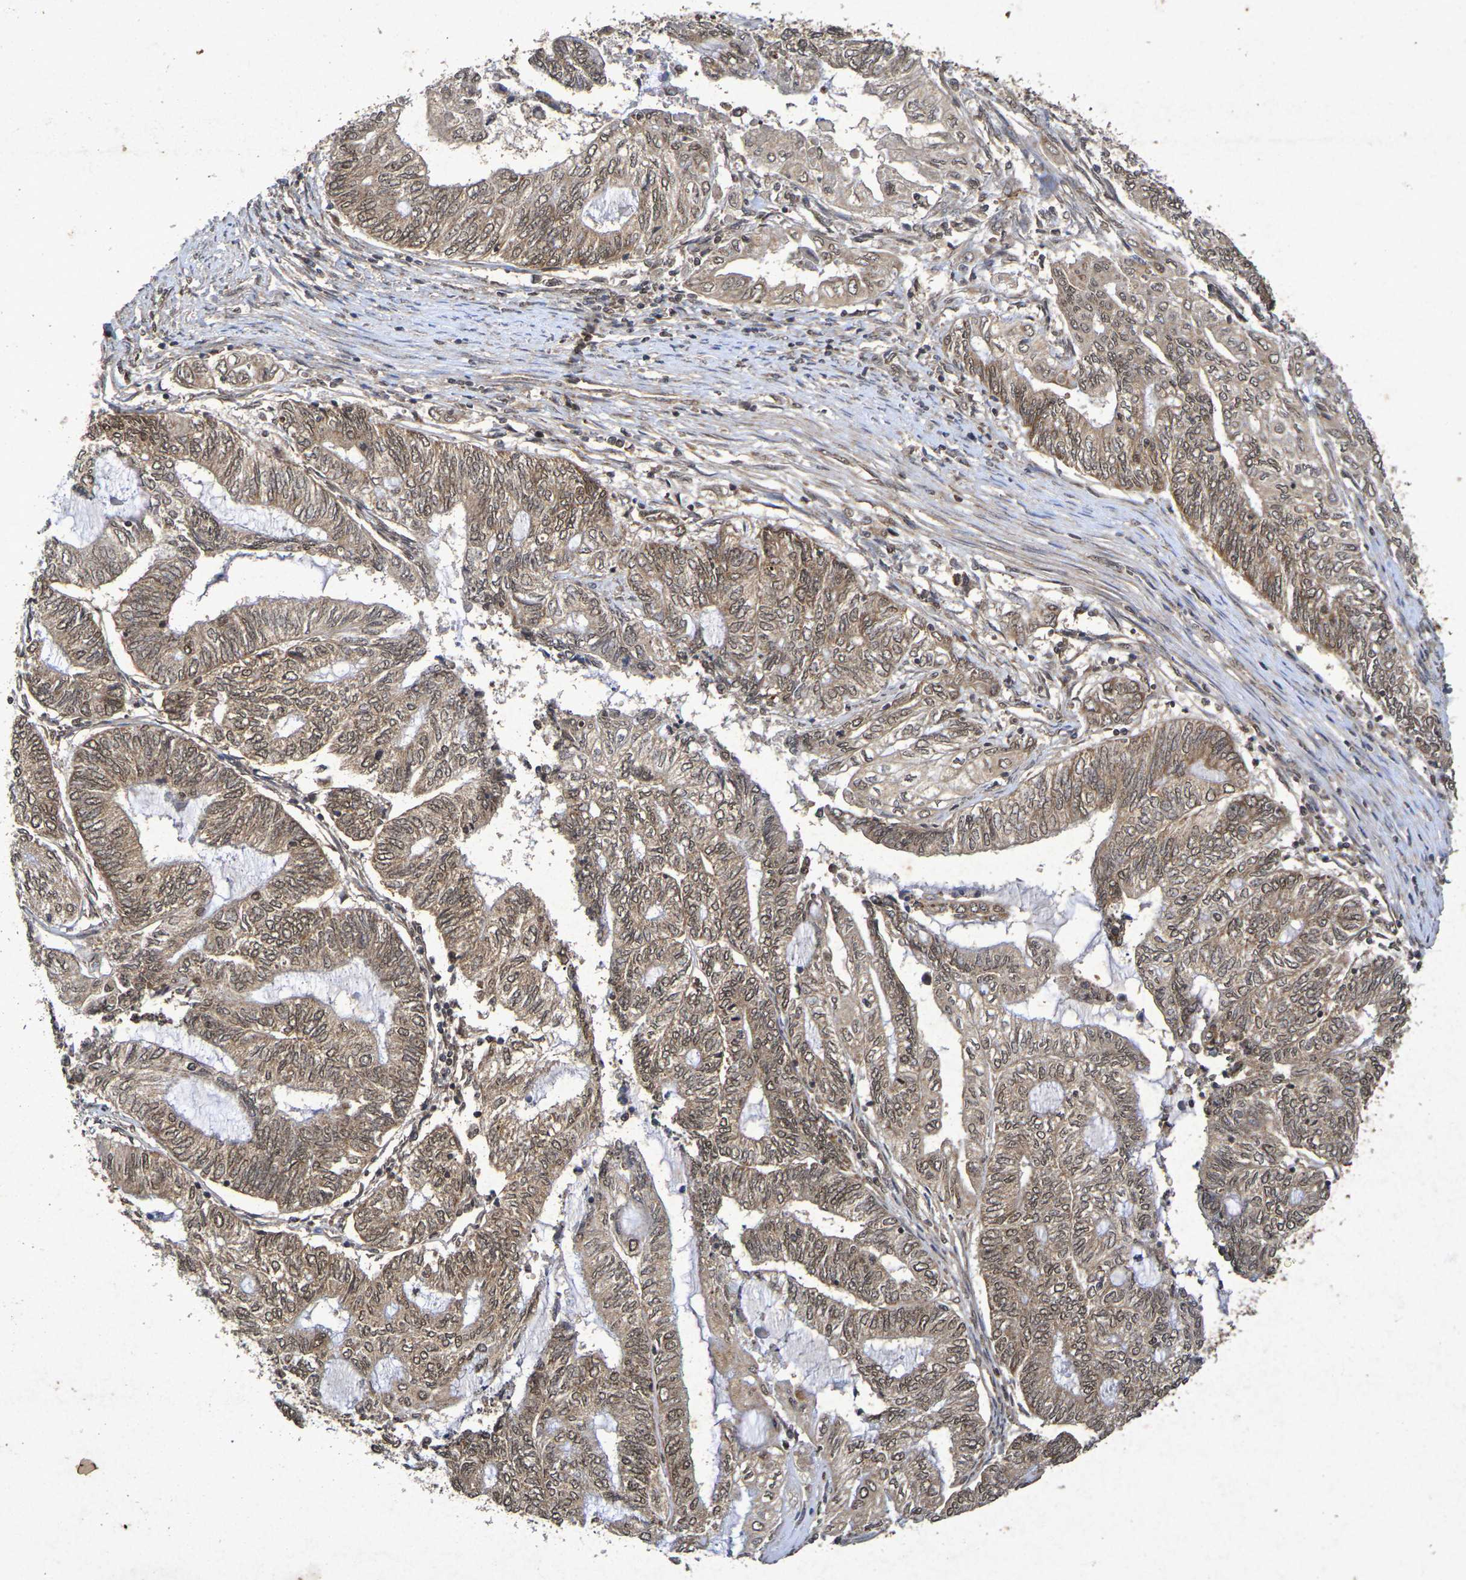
{"staining": {"intensity": "moderate", "quantity": ">75%", "location": "cytoplasmic/membranous,nuclear"}, "tissue": "endometrial cancer", "cell_type": "Tumor cells", "image_type": "cancer", "snomed": [{"axis": "morphology", "description": "Adenocarcinoma, NOS"}, {"axis": "topography", "description": "Uterus"}, {"axis": "topography", "description": "Endometrium"}], "caption": "Tumor cells reveal medium levels of moderate cytoplasmic/membranous and nuclear staining in about >75% of cells in adenocarcinoma (endometrial).", "gene": "GUCY1A2", "patient": {"sex": "female", "age": 70}}